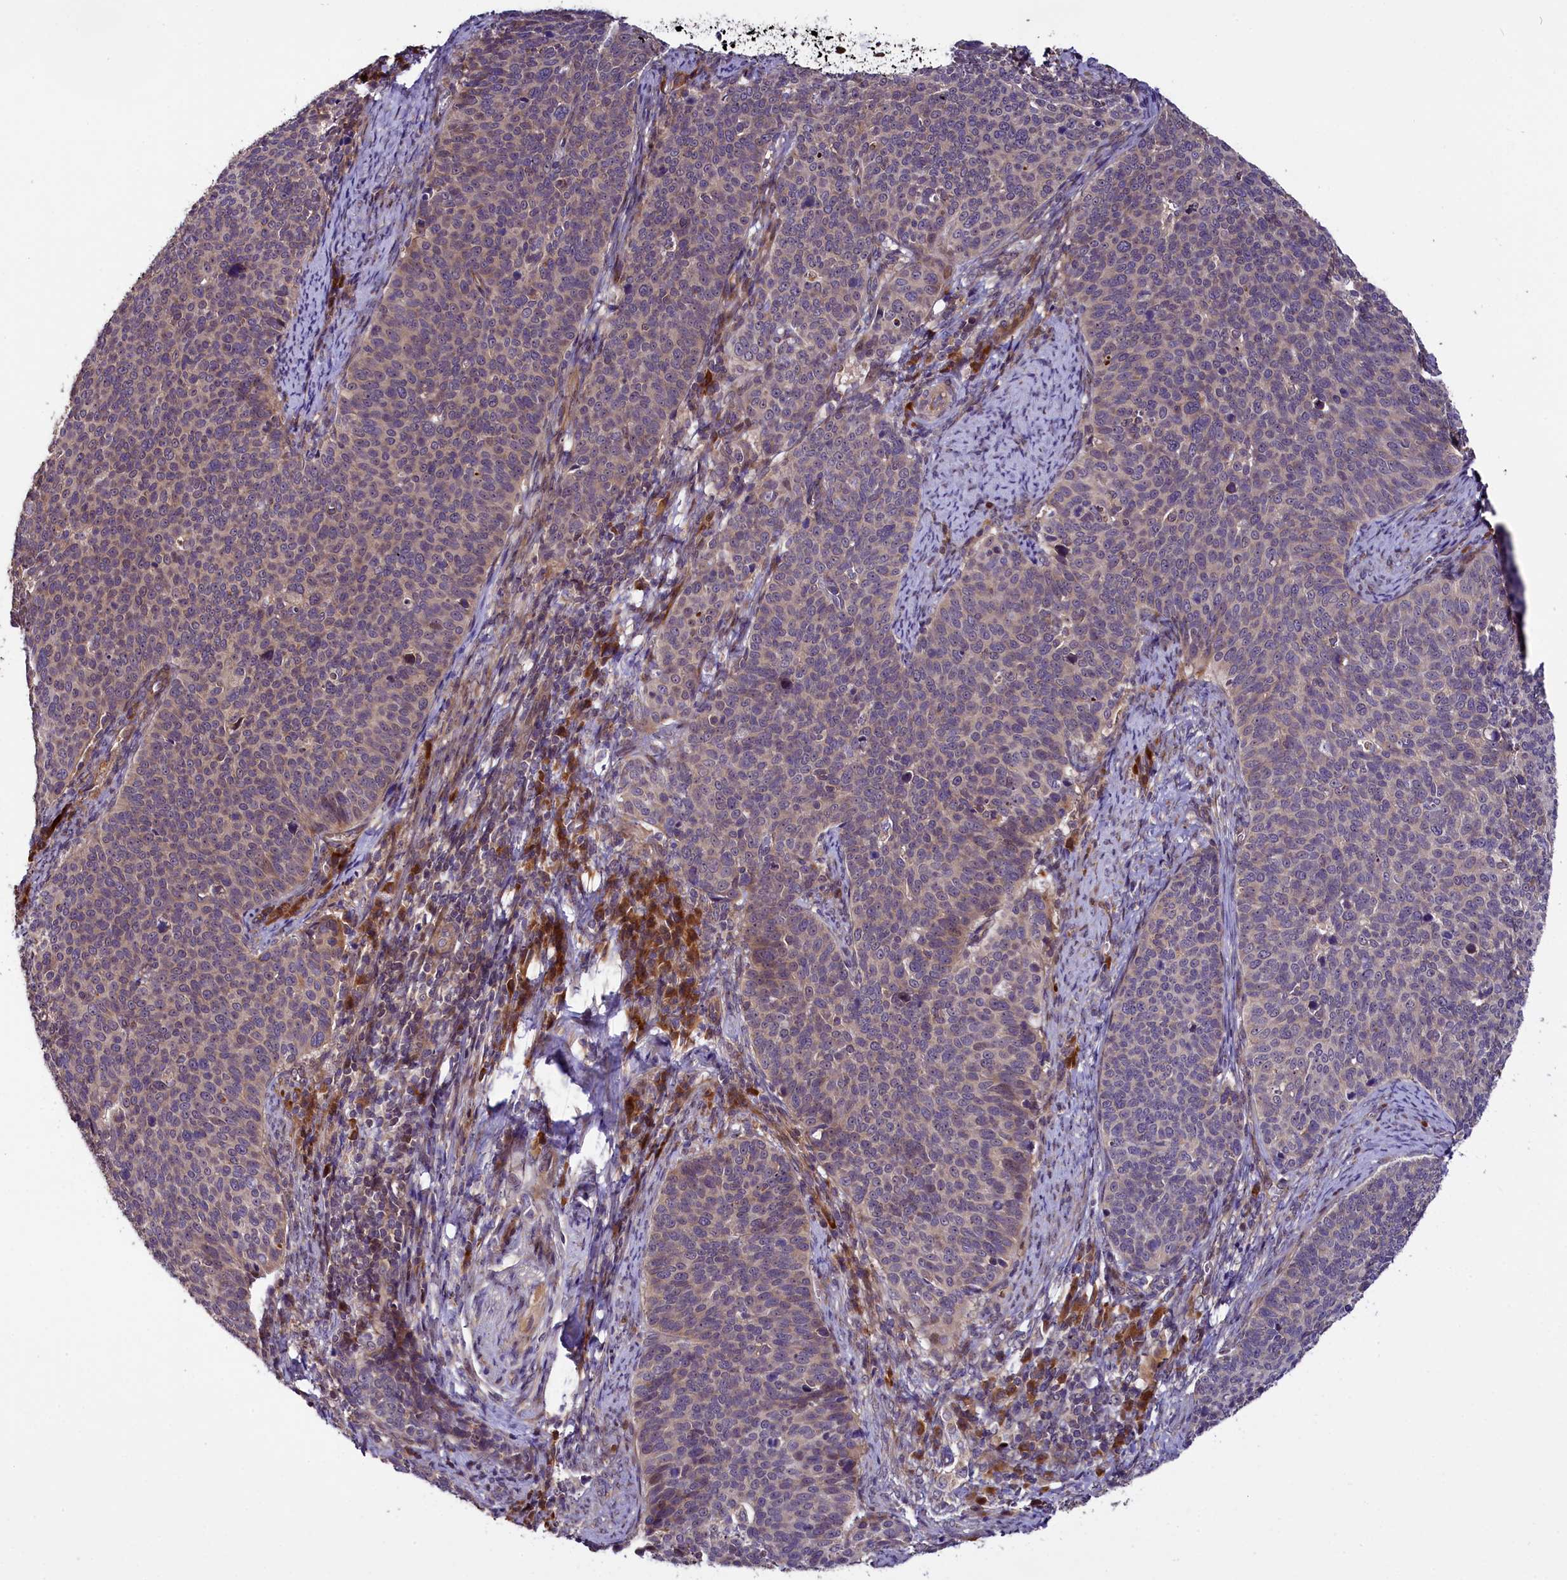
{"staining": {"intensity": "weak", "quantity": "<25%", "location": "cytoplasmic/membranous"}, "tissue": "cervical cancer", "cell_type": "Tumor cells", "image_type": "cancer", "snomed": [{"axis": "morphology", "description": "Normal tissue, NOS"}, {"axis": "morphology", "description": "Squamous cell carcinoma, NOS"}, {"axis": "topography", "description": "Cervix"}], "caption": "IHC image of human cervical cancer (squamous cell carcinoma) stained for a protein (brown), which displays no positivity in tumor cells. (DAB (3,3'-diaminobenzidine) immunohistochemistry (IHC) with hematoxylin counter stain).", "gene": "RPUSD2", "patient": {"sex": "female", "age": 39}}